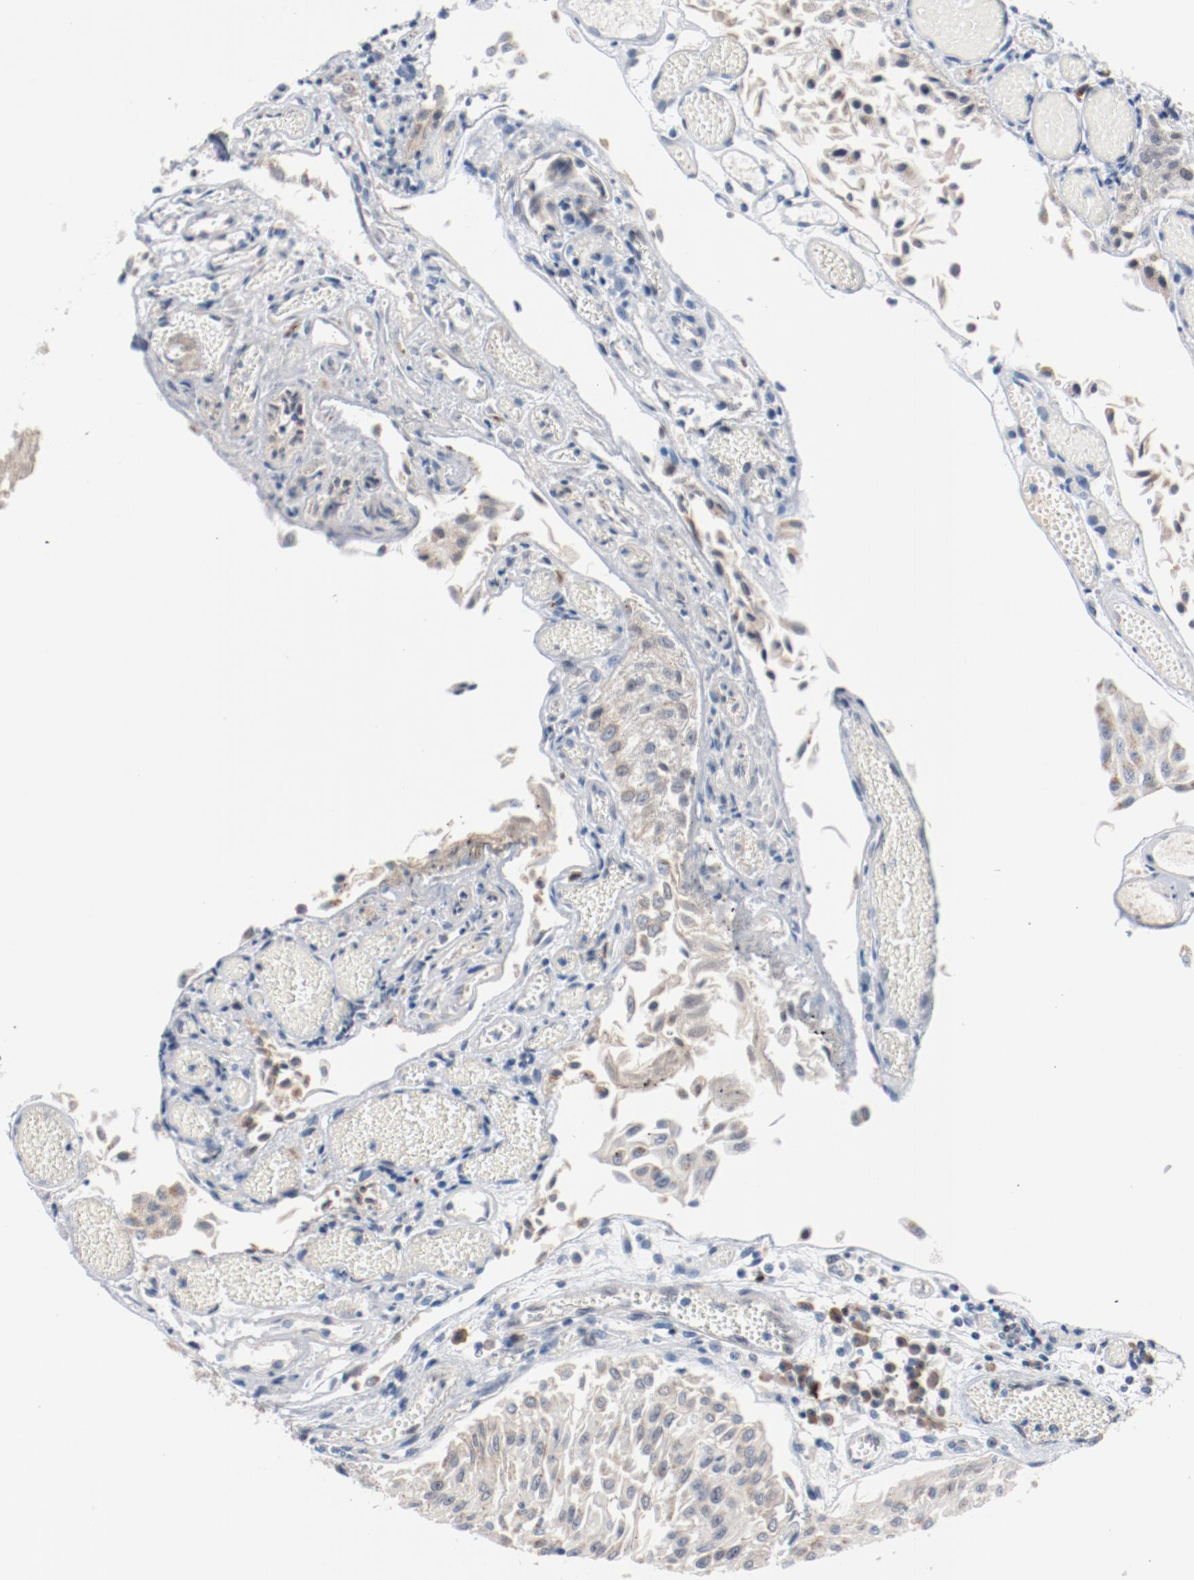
{"staining": {"intensity": "negative", "quantity": "none", "location": "none"}, "tissue": "urothelial cancer", "cell_type": "Tumor cells", "image_type": "cancer", "snomed": [{"axis": "morphology", "description": "Urothelial carcinoma, Low grade"}, {"axis": "topography", "description": "Urinary bladder"}], "caption": "The histopathology image displays no staining of tumor cells in urothelial carcinoma (low-grade).", "gene": "FOXP1", "patient": {"sex": "male", "age": 86}}